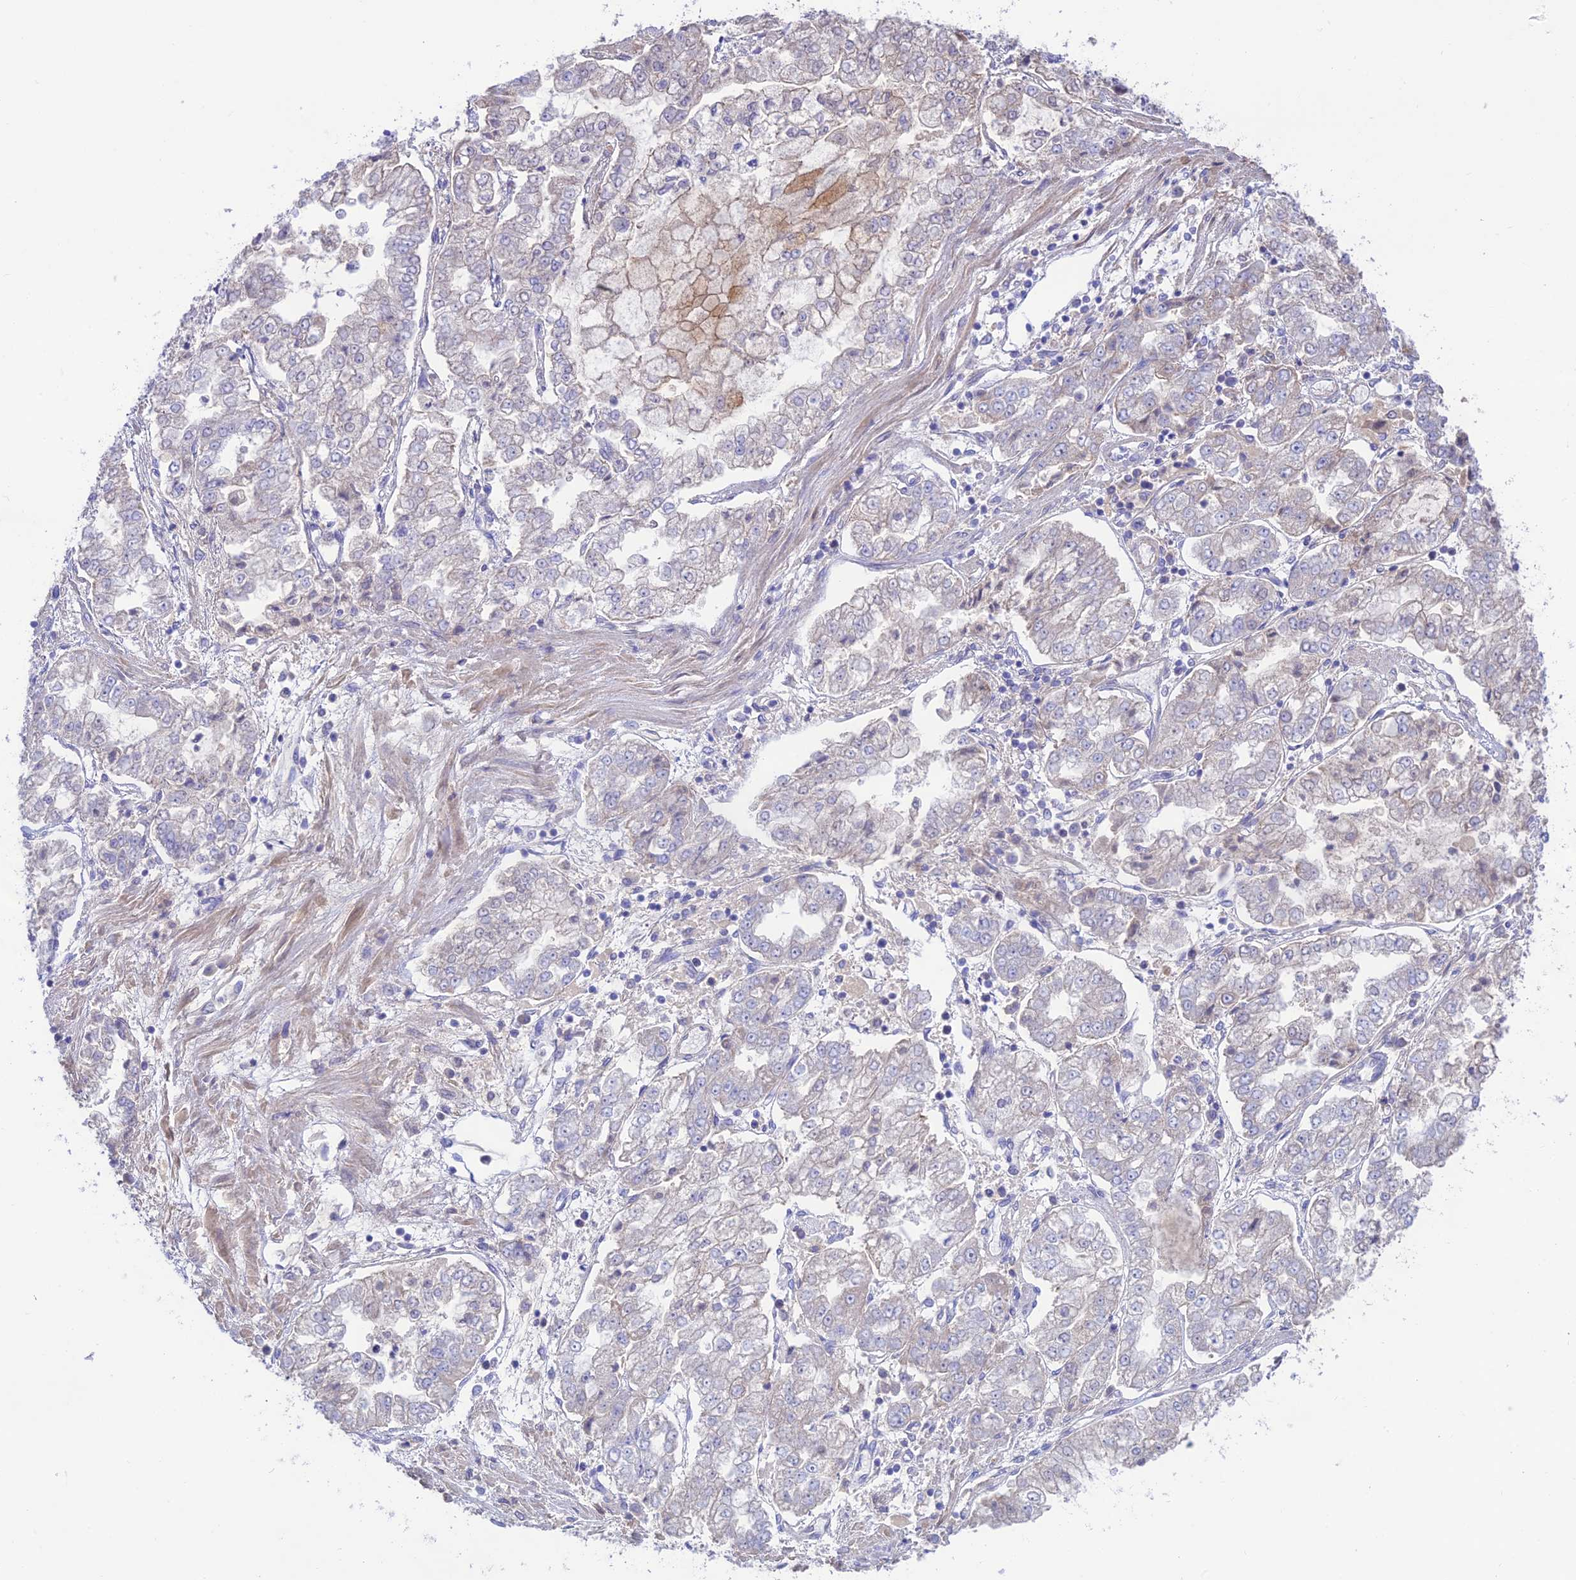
{"staining": {"intensity": "negative", "quantity": "none", "location": "none"}, "tissue": "stomach cancer", "cell_type": "Tumor cells", "image_type": "cancer", "snomed": [{"axis": "morphology", "description": "Adenocarcinoma, NOS"}, {"axis": "topography", "description": "Stomach"}], "caption": "Immunohistochemistry micrograph of neoplastic tissue: human stomach adenocarcinoma stained with DAB (3,3'-diaminobenzidine) displays no significant protein staining in tumor cells.", "gene": "NLRP9", "patient": {"sex": "male", "age": 76}}